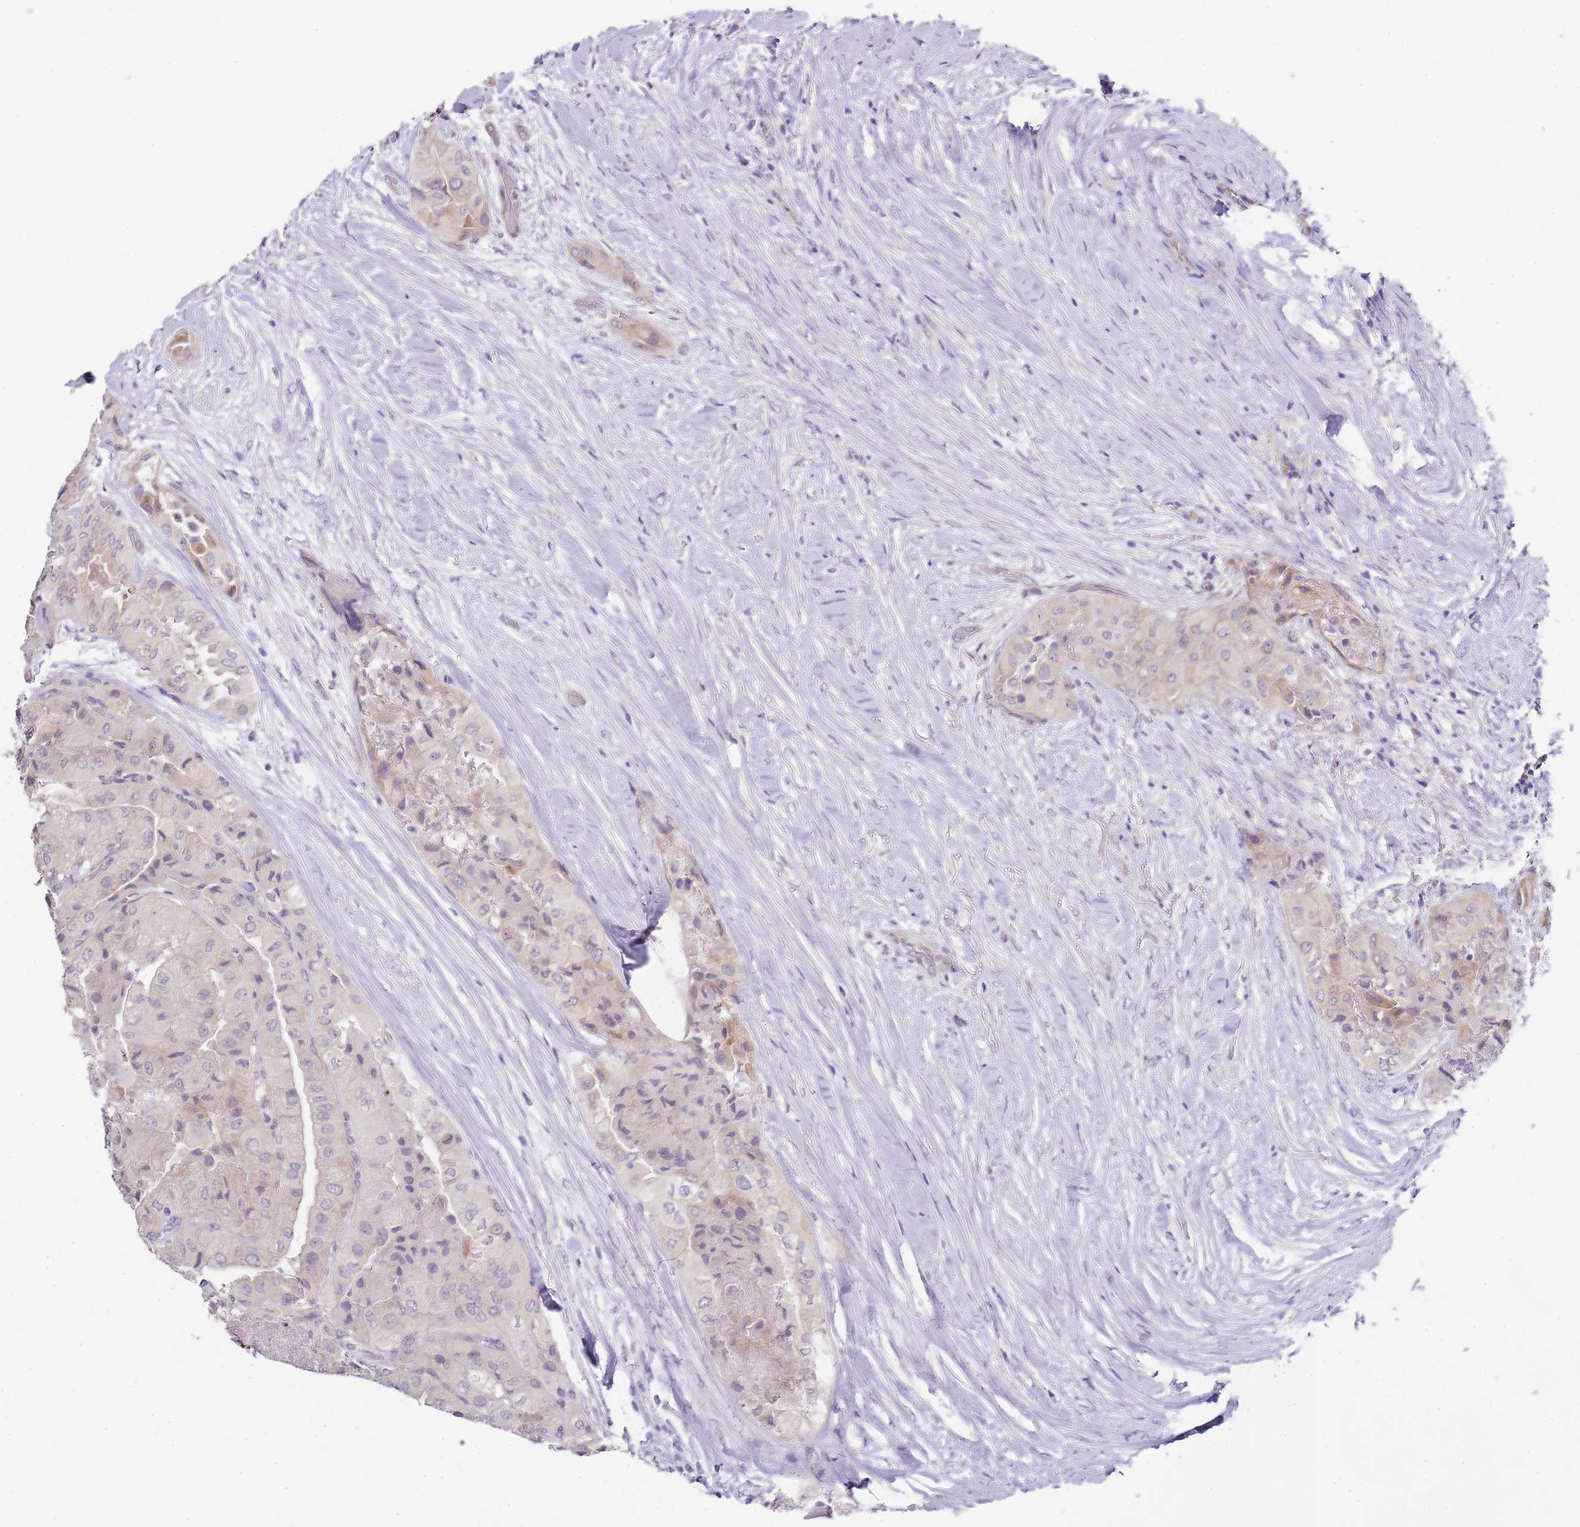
{"staining": {"intensity": "weak", "quantity": "<25%", "location": "cytoplasmic/membranous"}, "tissue": "thyroid cancer", "cell_type": "Tumor cells", "image_type": "cancer", "snomed": [{"axis": "morphology", "description": "Normal tissue, NOS"}, {"axis": "morphology", "description": "Papillary adenocarcinoma, NOS"}, {"axis": "topography", "description": "Thyroid gland"}], "caption": "There is no significant expression in tumor cells of papillary adenocarcinoma (thyroid).", "gene": "TBC1D9", "patient": {"sex": "female", "age": 59}}